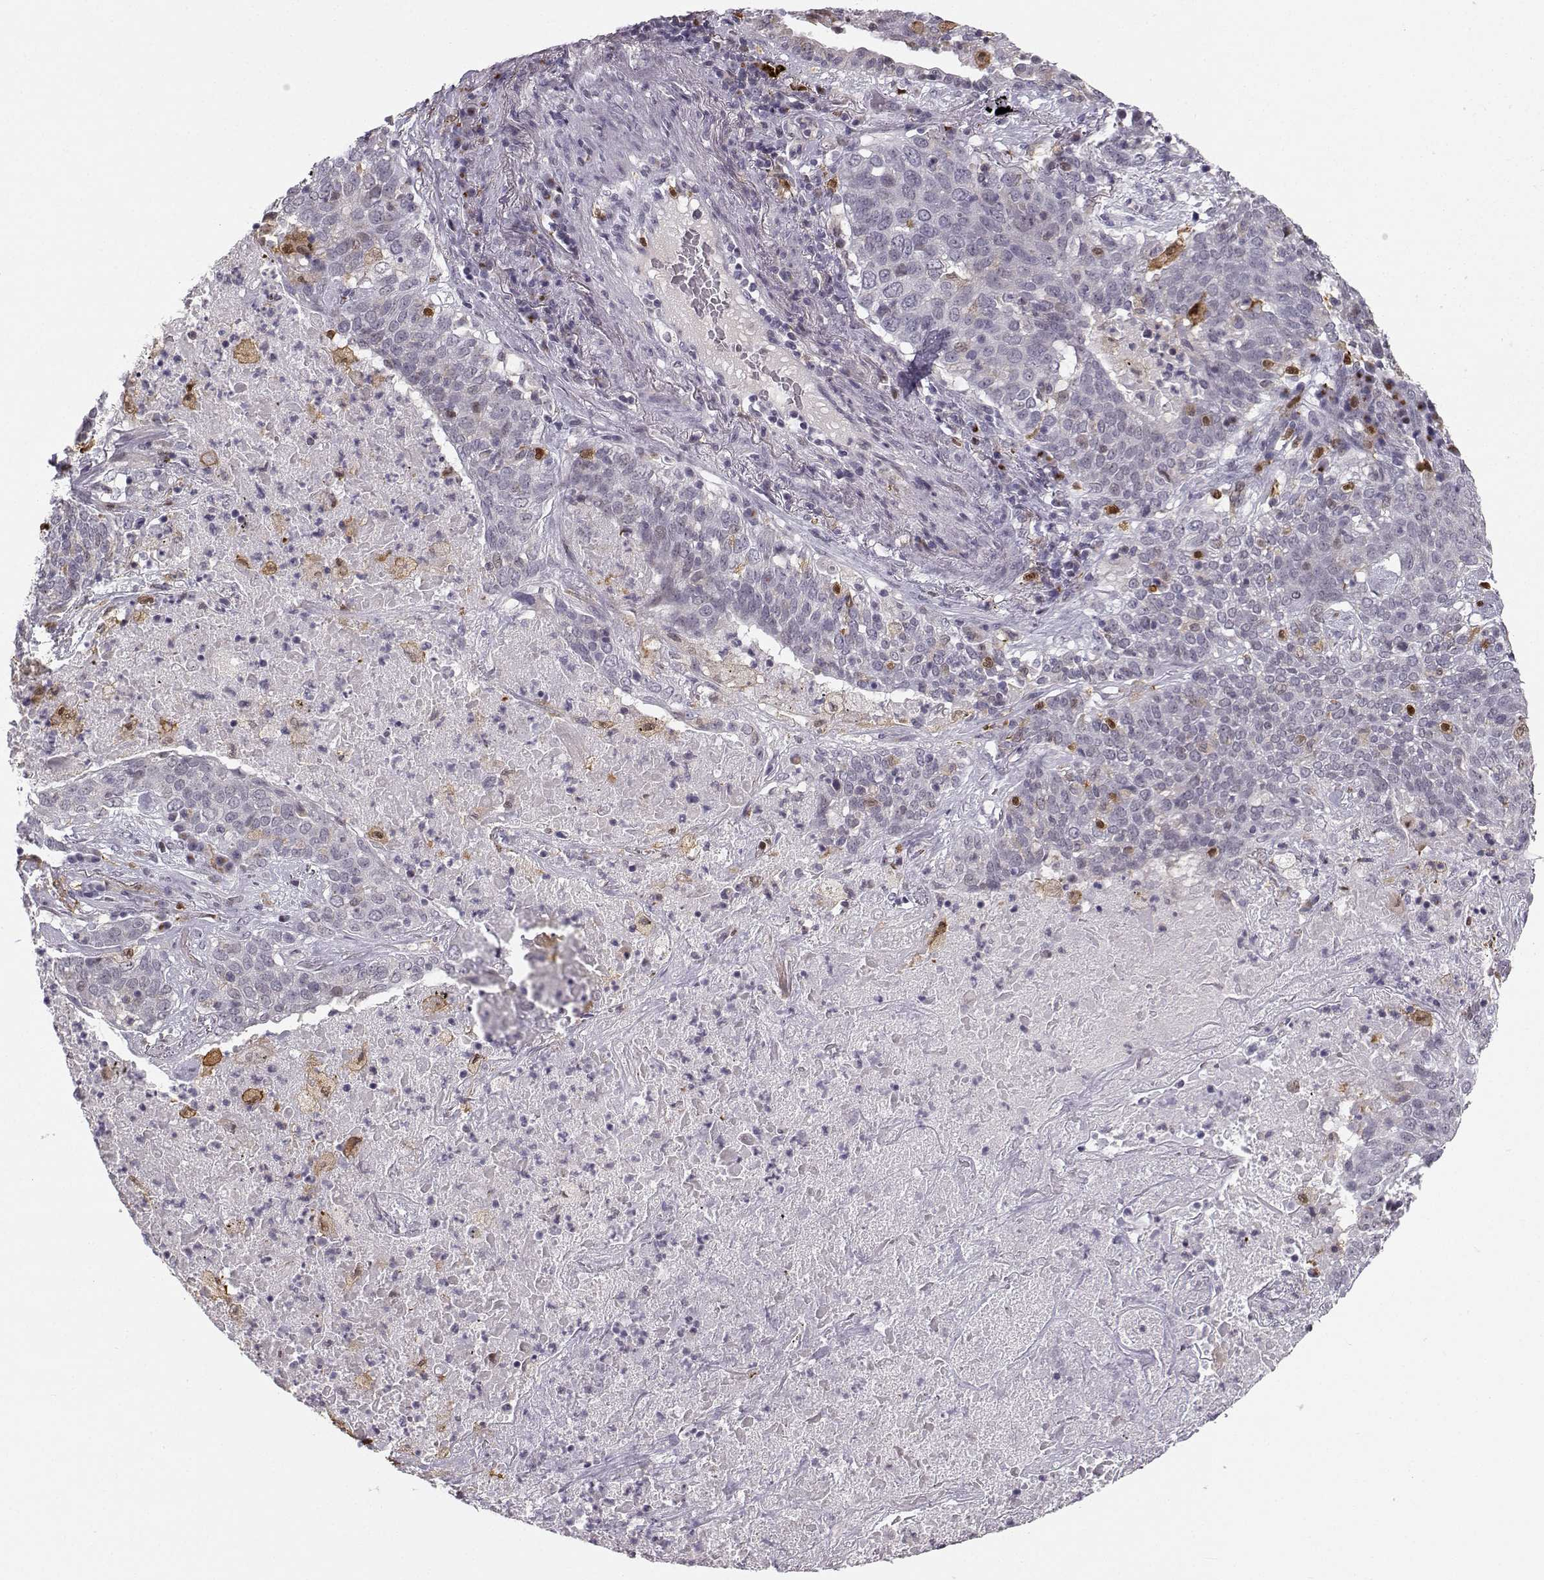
{"staining": {"intensity": "moderate", "quantity": "<25%", "location": "cytoplasmic/membranous"}, "tissue": "lung cancer", "cell_type": "Tumor cells", "image_type": "cancer", "snomed": [{"axis": "morphology", "description": "Squamous cell carcinoma, NOS"}, {"axis": "topography", "description": "Lung"}], "caption": "IHC staining of lung cancer (squamous cell carcinoma), which displays low levels of moderate cytoplasmic/membranous positivity in approximately <25% of tumor cells indicating moderate cytoplasmic/membranous protein expression. The staining was performed using DAB (brown) for protein detection and nuclei were counterstained in hematoxylin (blue).", "gene": "HTR7", "patient": {"sex": "male", "age": 82}}